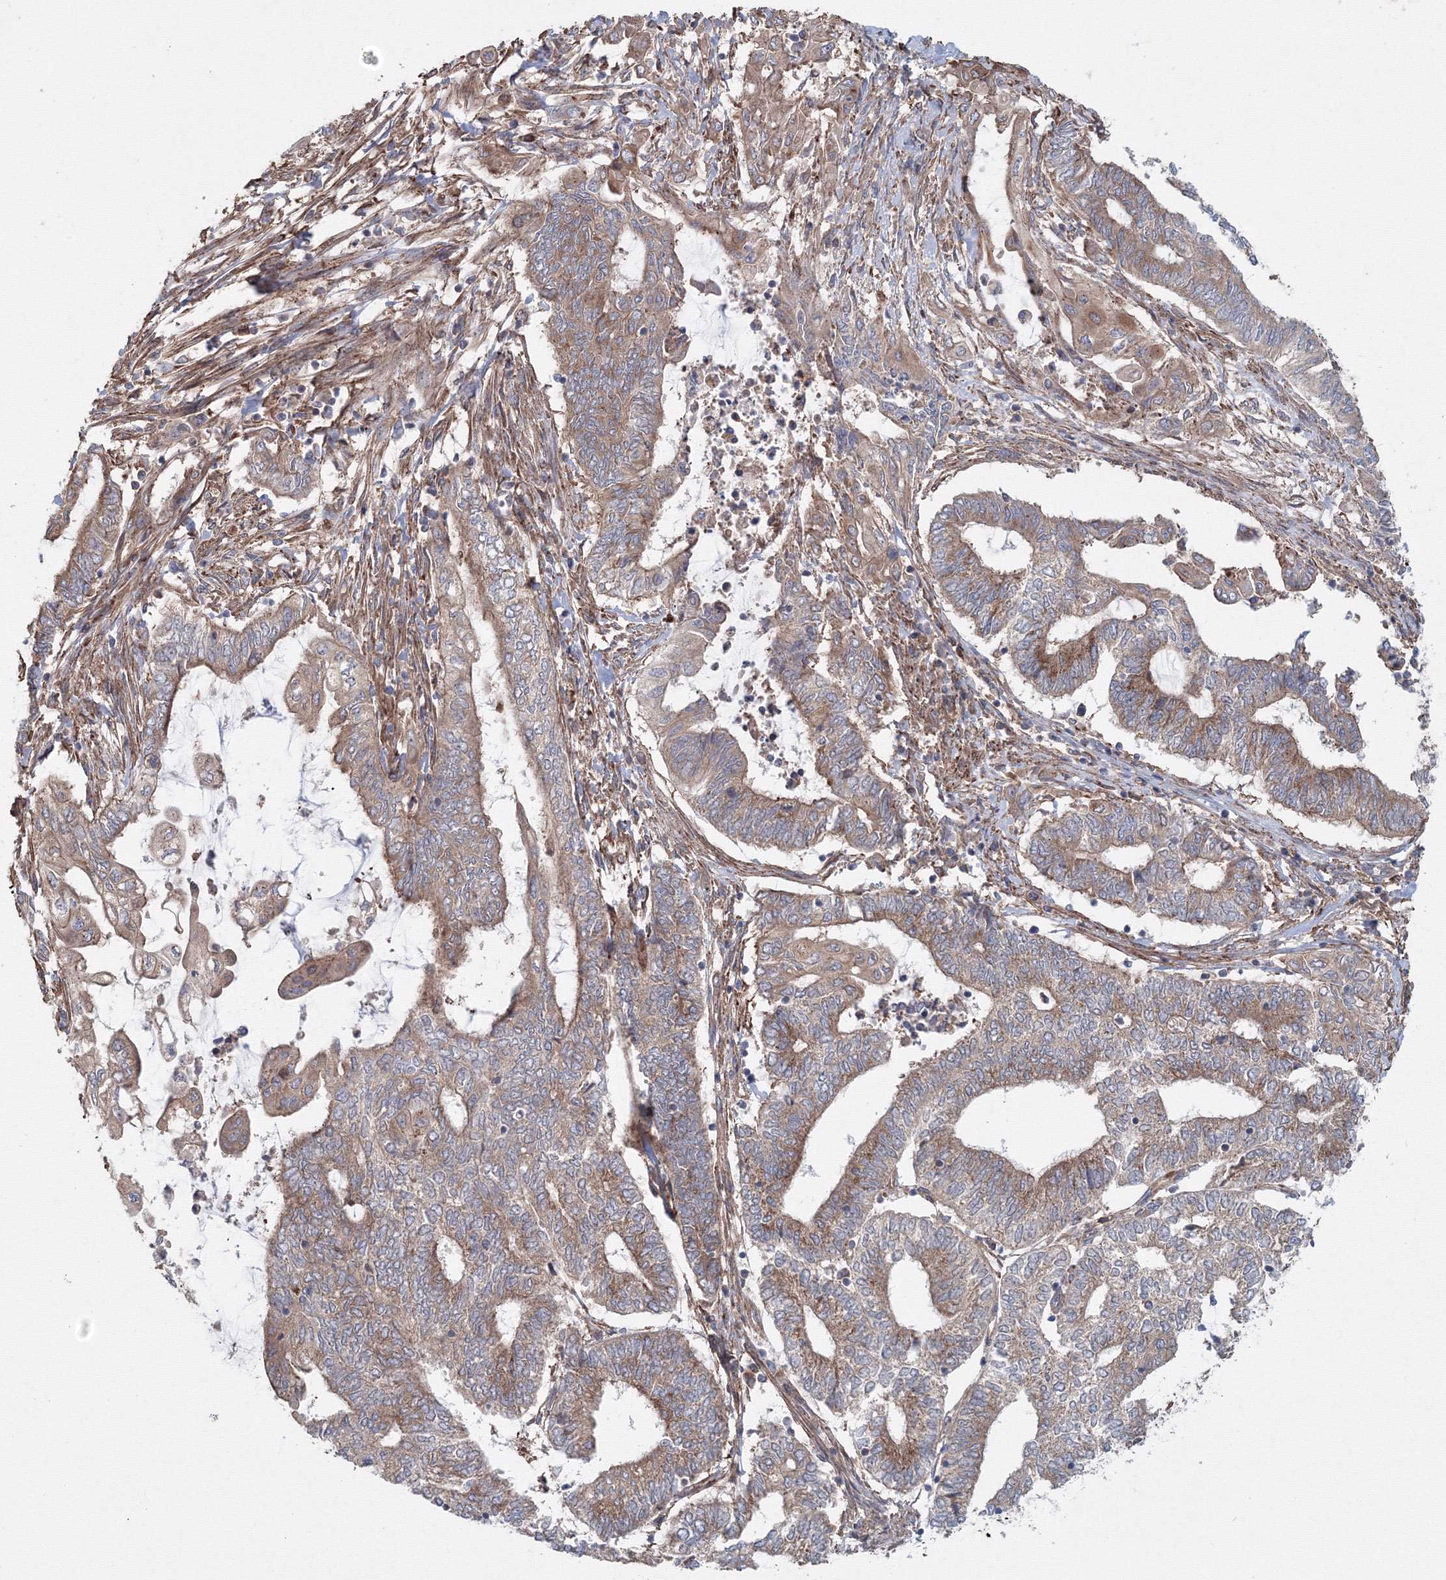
{"staining": {"intensity": "moderate", "quantity": ">75%", "location": "cytoplasmic/membranous"}, "tissue": "endometrial cancer", "cell_type": "Tumor cells", "image_type": "cancer", "snomed": [{"axis": "morphology", "description": "Adenocarcinoma, NOS"}, {"axis": "topography", "description": "Uterus"}, {"axis": "topography", "description": "Endometrium"}], "caption": "Moderate cytoplasmic/membranous expression is present in about >75% of tumor cells in endometrial cancer. The staining is performed using DAB (3,3'-diaminobenzidine) brown chromogen to label protein expression. The nuclei are counter-stained blue using hematoxylin.", "gene": "EXOC1", "patient": {"sex": "female", "age": 70}}